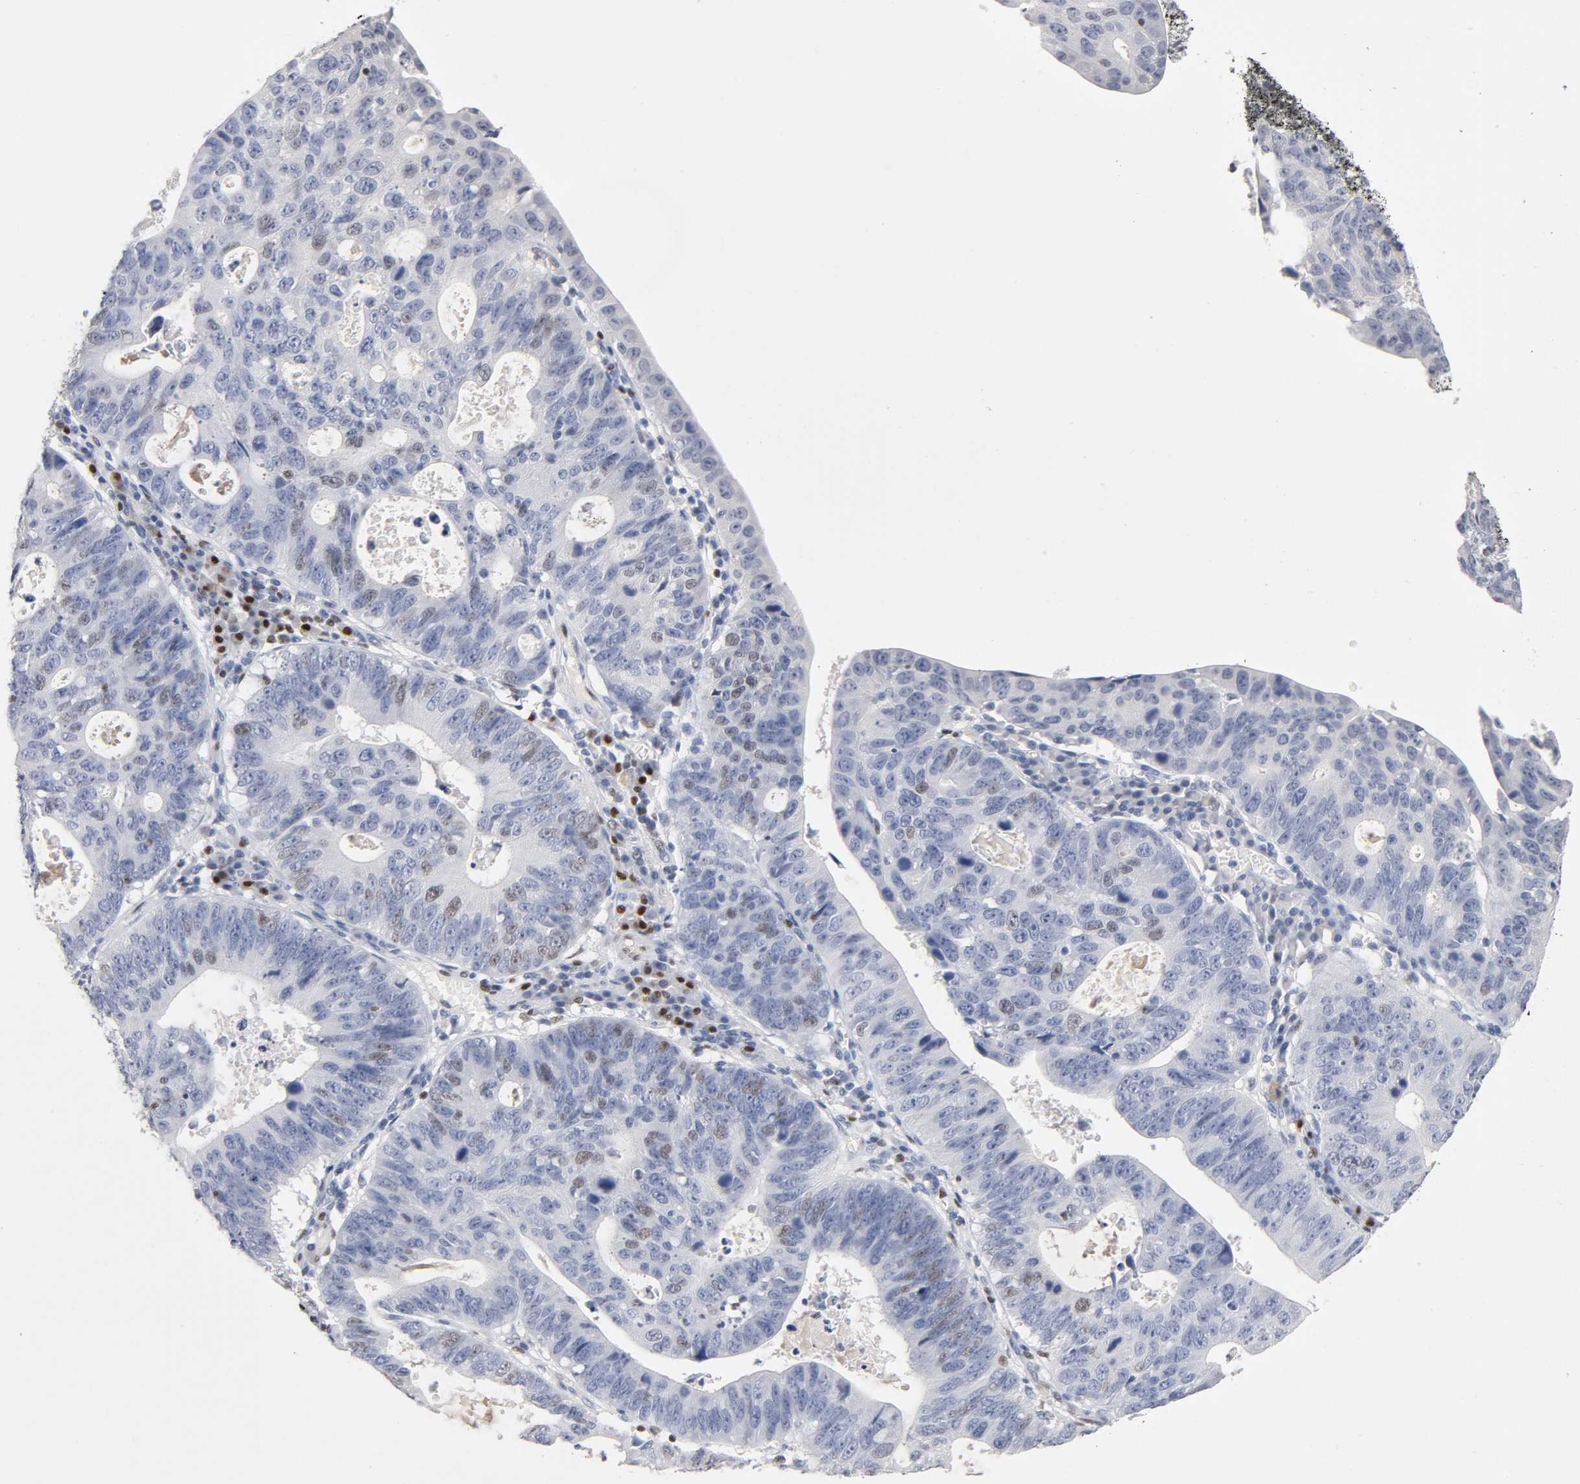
{"staining": {"intensity": "weak", "quantity": "<25%", "location": "nuclear"}, "tissue": "stomach cancer", "cell_type": "Tumor cells", "image_type": "cancer", "snomed": [{"axis": "morphology", "description": "Adenocarcinoma, NOS"}, {"axis": "topography", "description": "Stomach"}], "caption": "Tumor cells are negative for protein expression in human adenocarcinoma (stomach). Nuclei are stained in blue.", "gene": "SP3", "patient": {"sex": "male", "age": 59}}